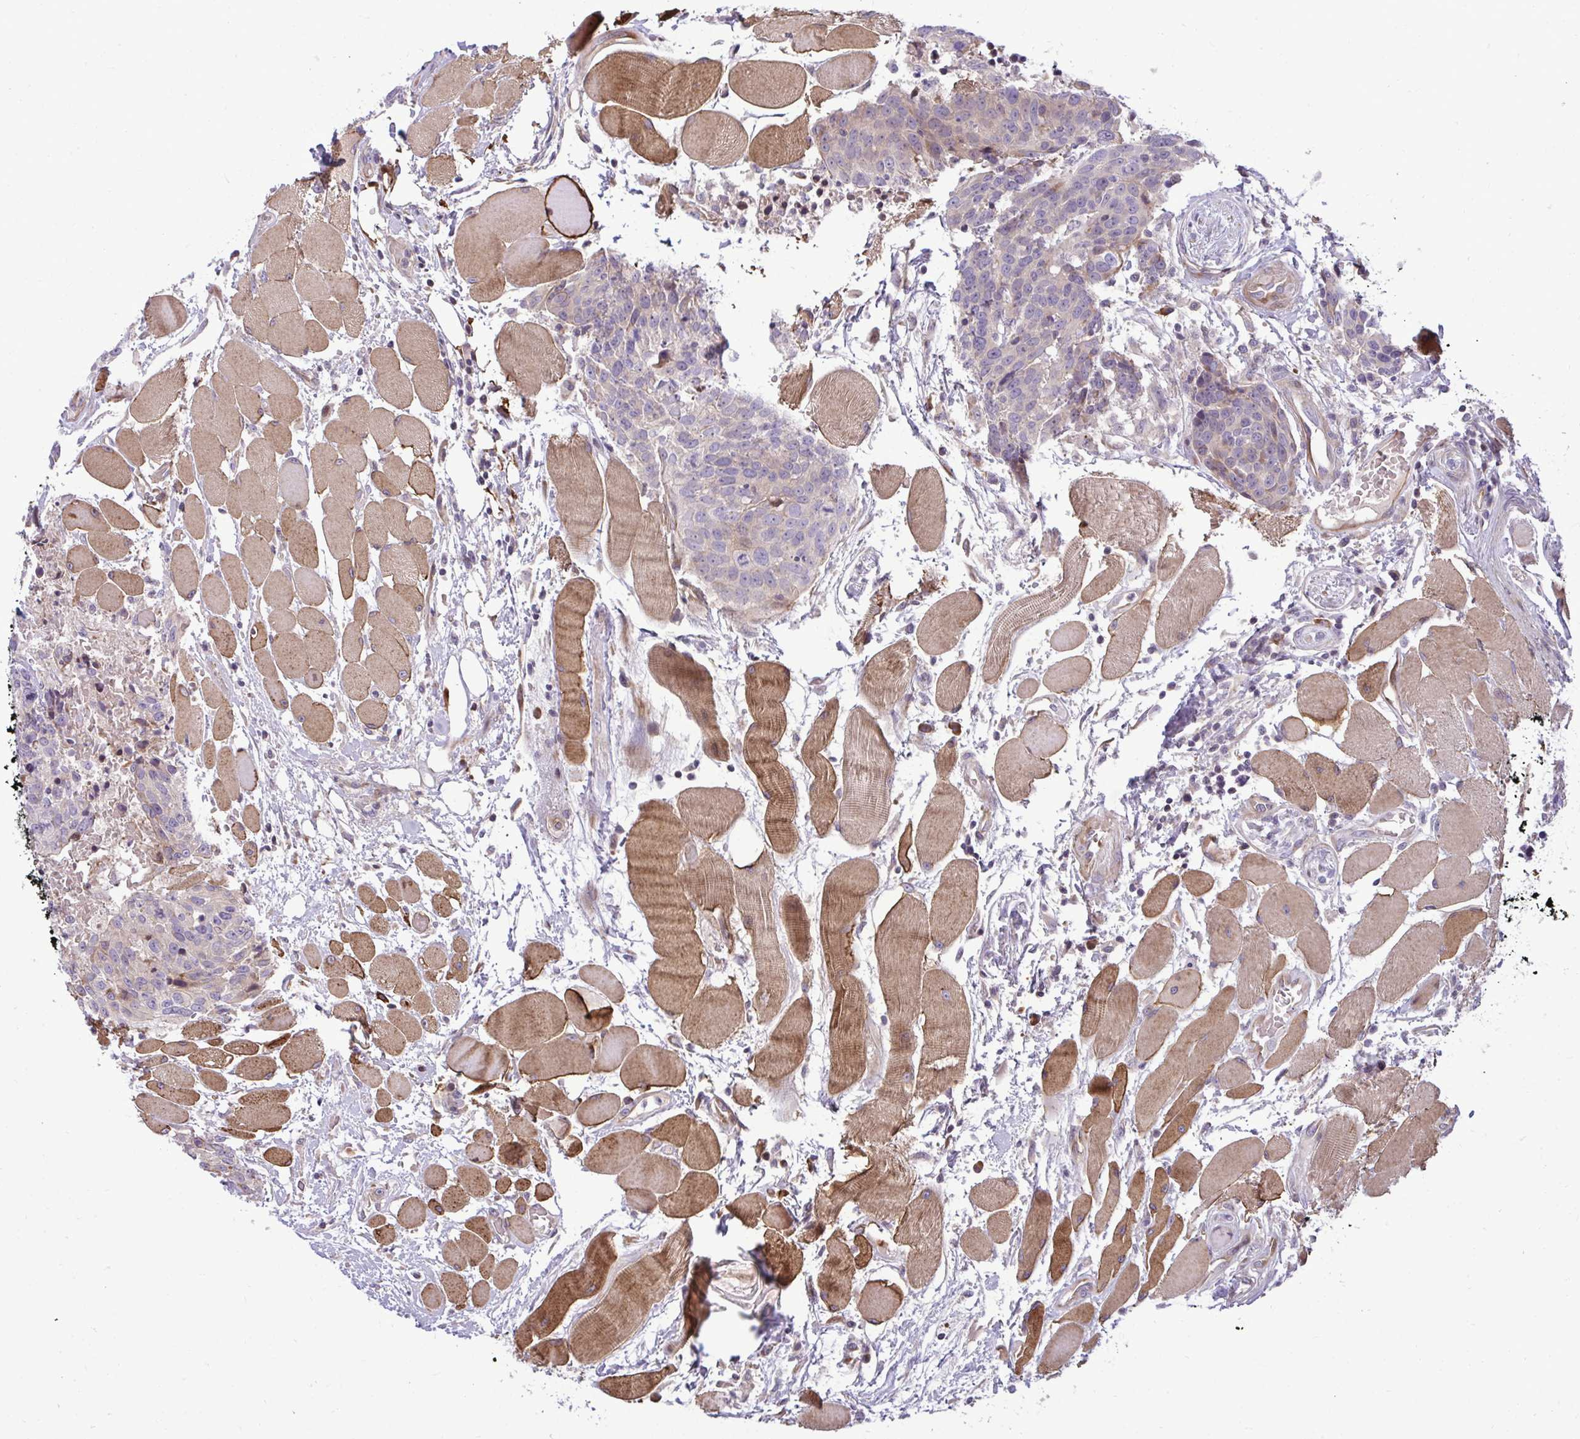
{"staining": {"intensity": "negative", "quantity": "none", "location": "none"}, "tissue": "head and neck cancer", "cell_type": "Tumor cells", "image_type": "cancer", "snomed": [{"axis": "morphology", "description": "Squamous cell carcinoma, NOS"}, {"axis": "topography", "description": "Oral tissue"}, {"axis": "topography", "description": "Head-Neck"}], "caption": "A photomicrograph of human head and neck squamous cell carcinoma is negative for staining in tumor cells.", "gene": "ZSCAN9", "patient": {"sex": "male", "age": 64}}